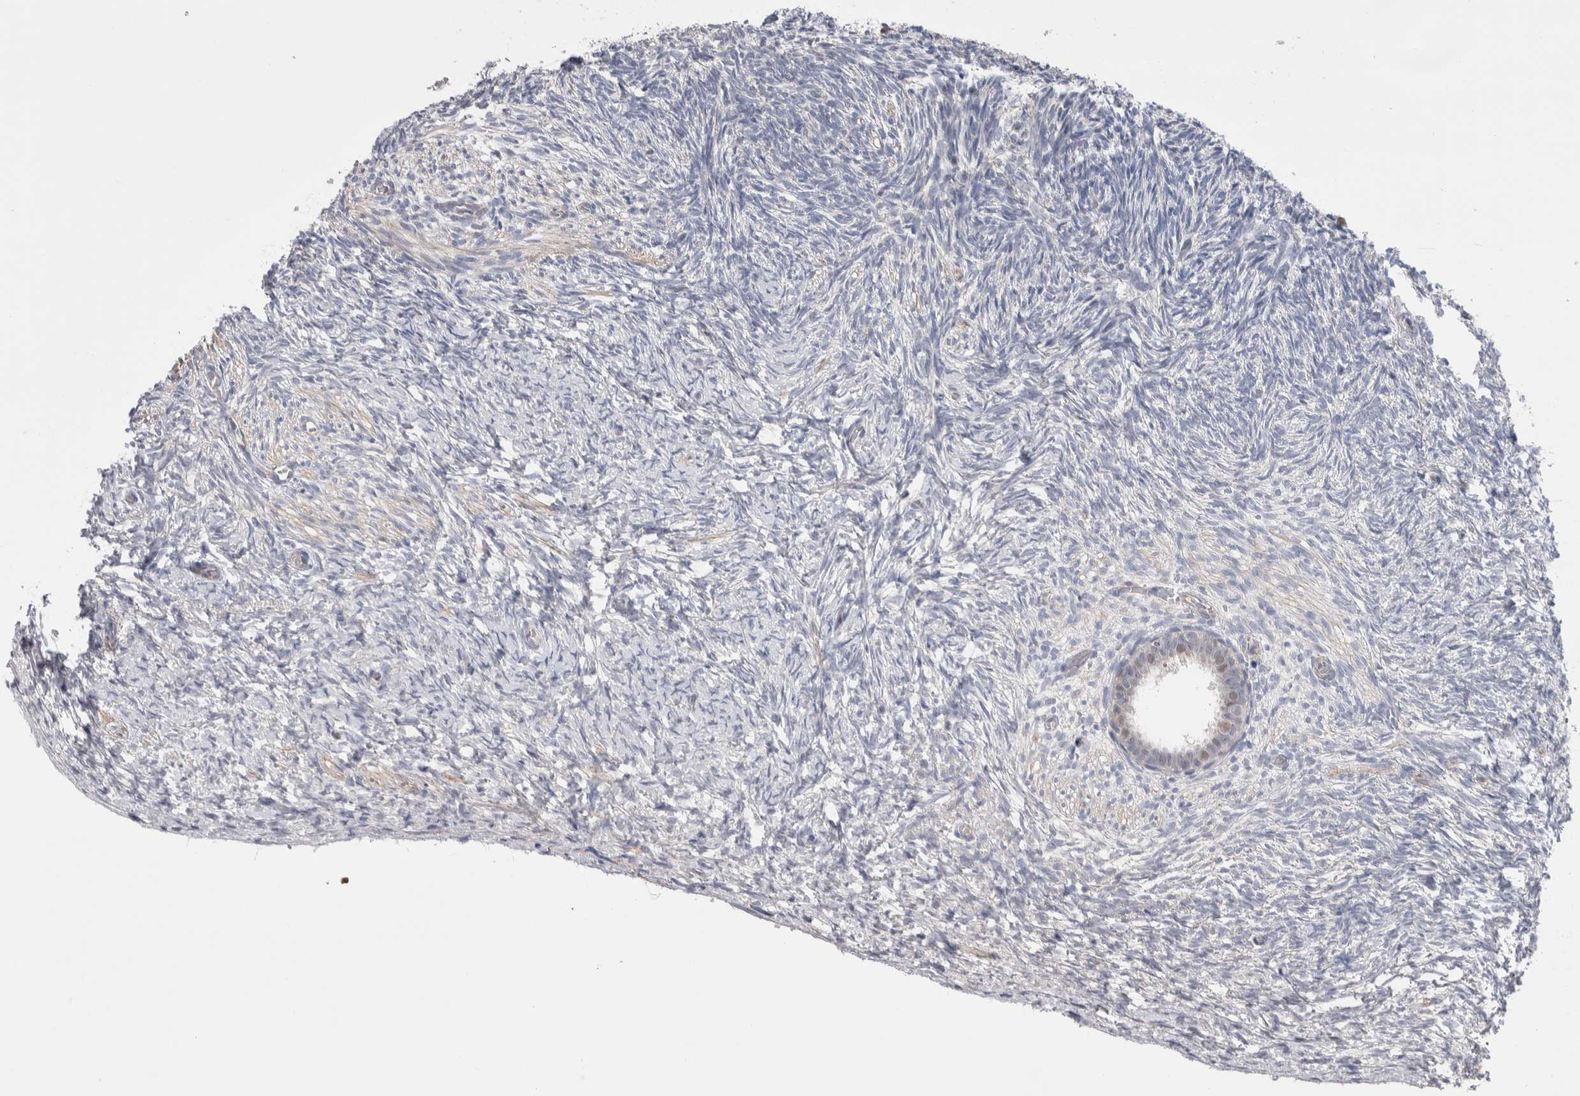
{"staining": {"intensity": "negative", "quantity": "none", "location": "none"}, "tissue": "ovary", "cell_type": "Follicle cells", "image_type": "normal", "snomed": [{"axis": "morphology", "description": "Normal tissue, NOS"}, {"axis": "topography", "description": "Ovary"}], "caption": "Immunohistochemical staining of normal human ovary shows no significant expression in follicle cells.", "gene": "ZBTB49", "patient": {"sex": "female", "age": 34}}